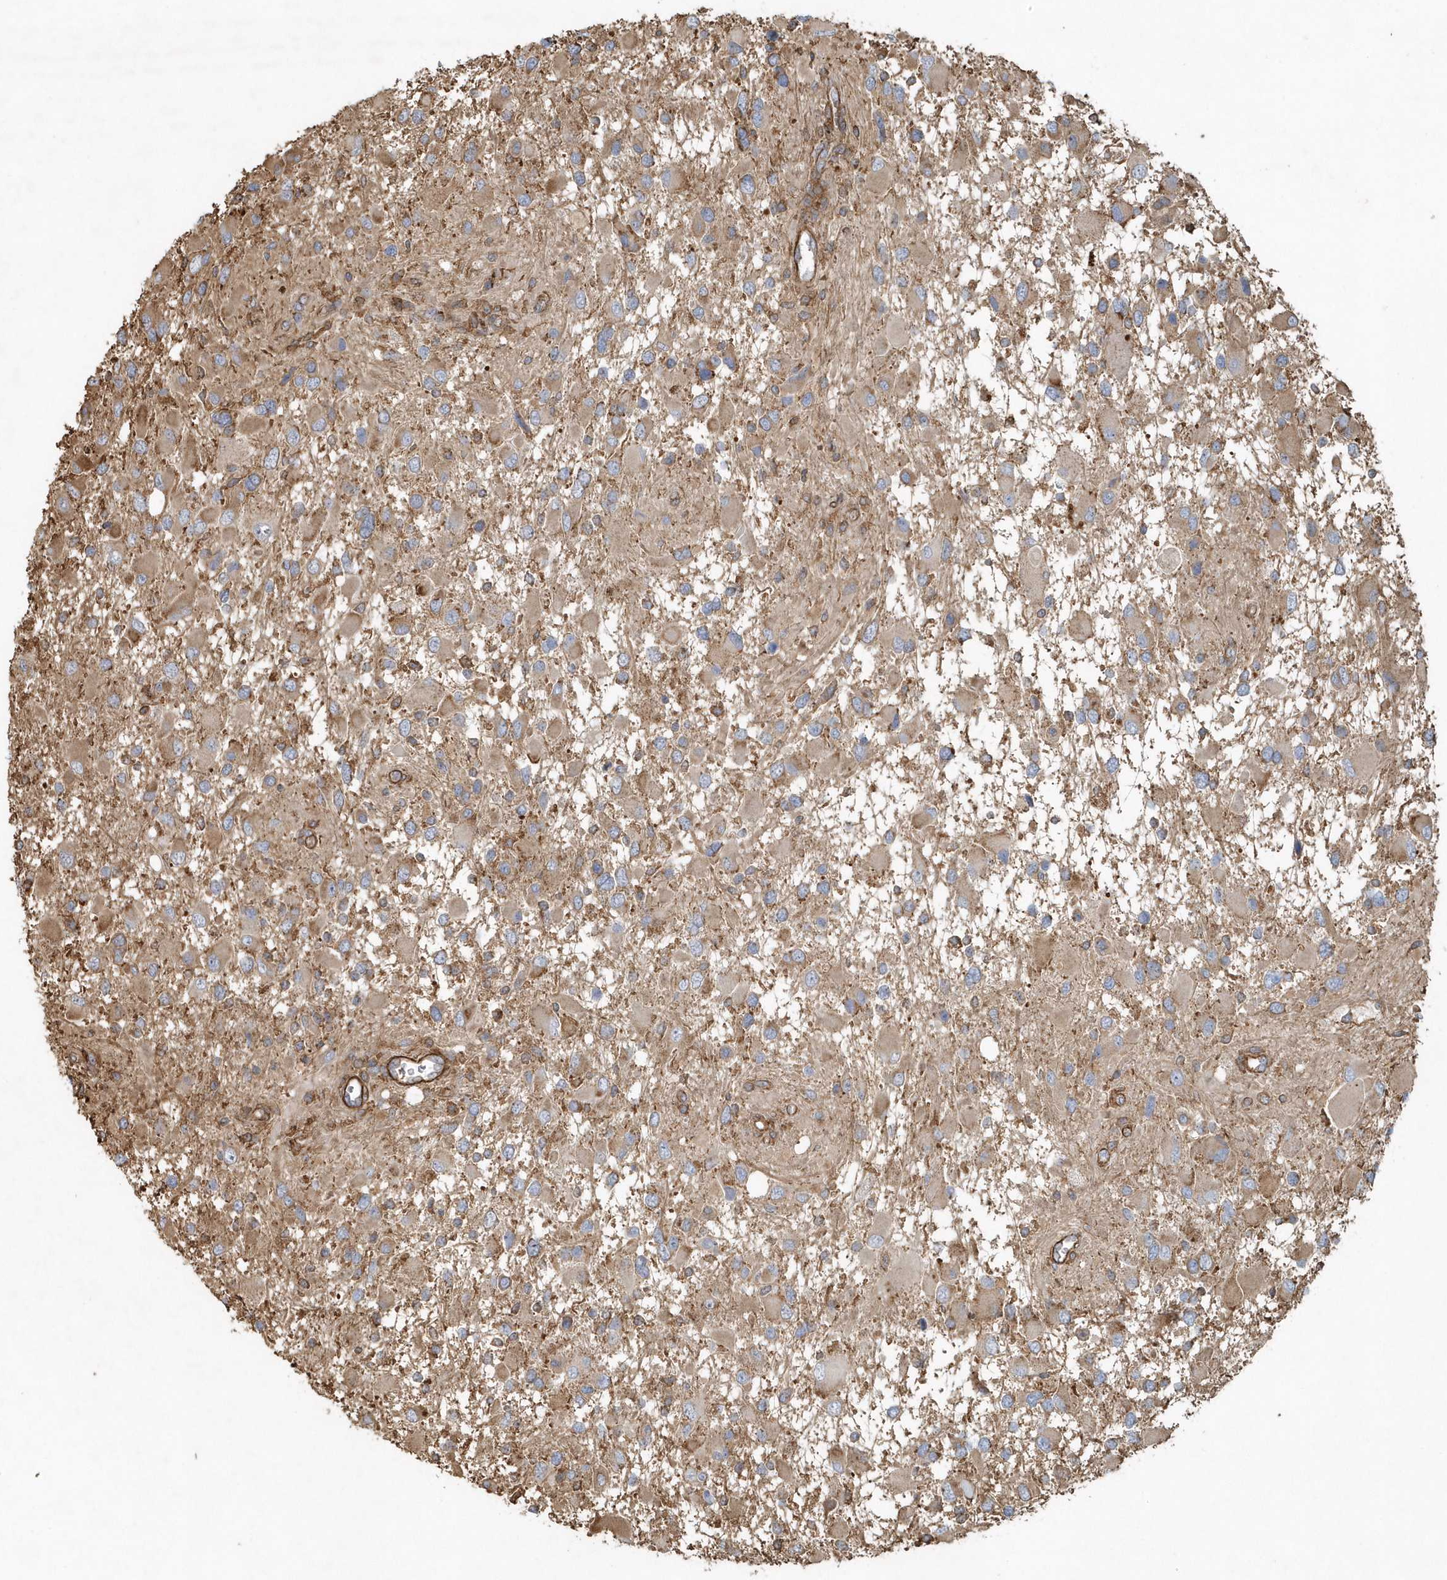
{"staining": {"intensity": "moderate", "quantity": "<25%", "location": "cytoplasmic/membranous"}, "tissue": "glioma", "cell_type": "Tumor cells", "image_type": "cancer", "snomed": [{"axis": "morphology", "description": "Glioma, malignant, High grade"}, {"axis": "topography", "description": "Brain"}], "caption": "The immunohistochemical stain labels moderate cytoplasmic/membranous positivity in tumor cells of glioma tissue.", "gene": "MMUT", "patient": {"sex": "male", "age": 53}}